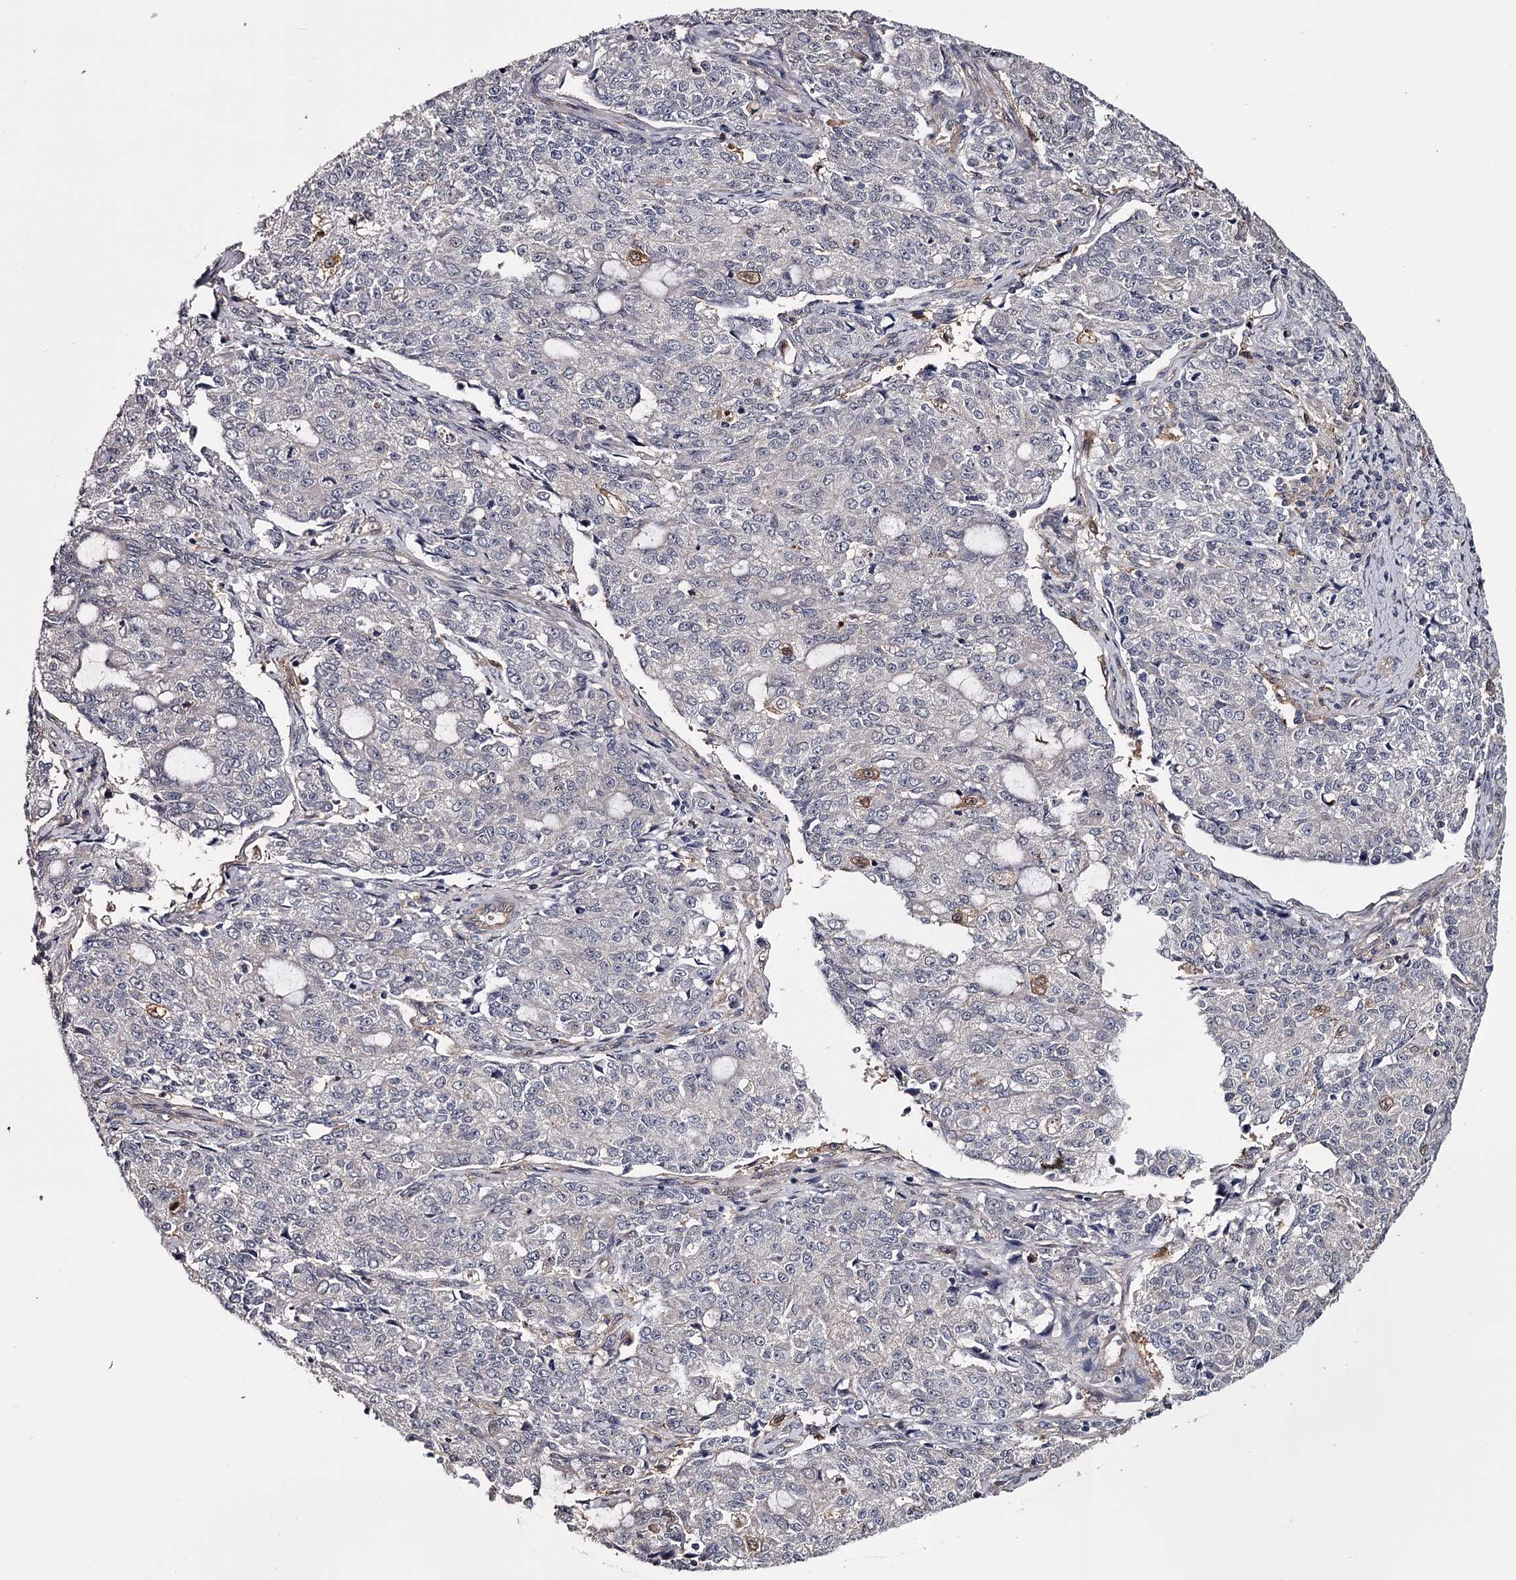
{"staining": {"intensity": "negative", "quantity": "none", "location": "none"}, "tissue": "endometrial cancer", "cell_type": "Tumor cells", "image_type": "cancer", "snomed": [{"axis": "morphology", "description": "Adenocarcinoma, NOS"}, {"axis": "topography", "description": "Endometrium"}], "caption": "A high-resolution photomicrograph shows IHC staining of adenocarcinoma (endometrial), which exhibits no significant staining in tumor cells. (Brightfield microscopy of DAB IHC at high magnification).", "gene": "GSTO1", "patient": {"sex": "female", "age": 50}}